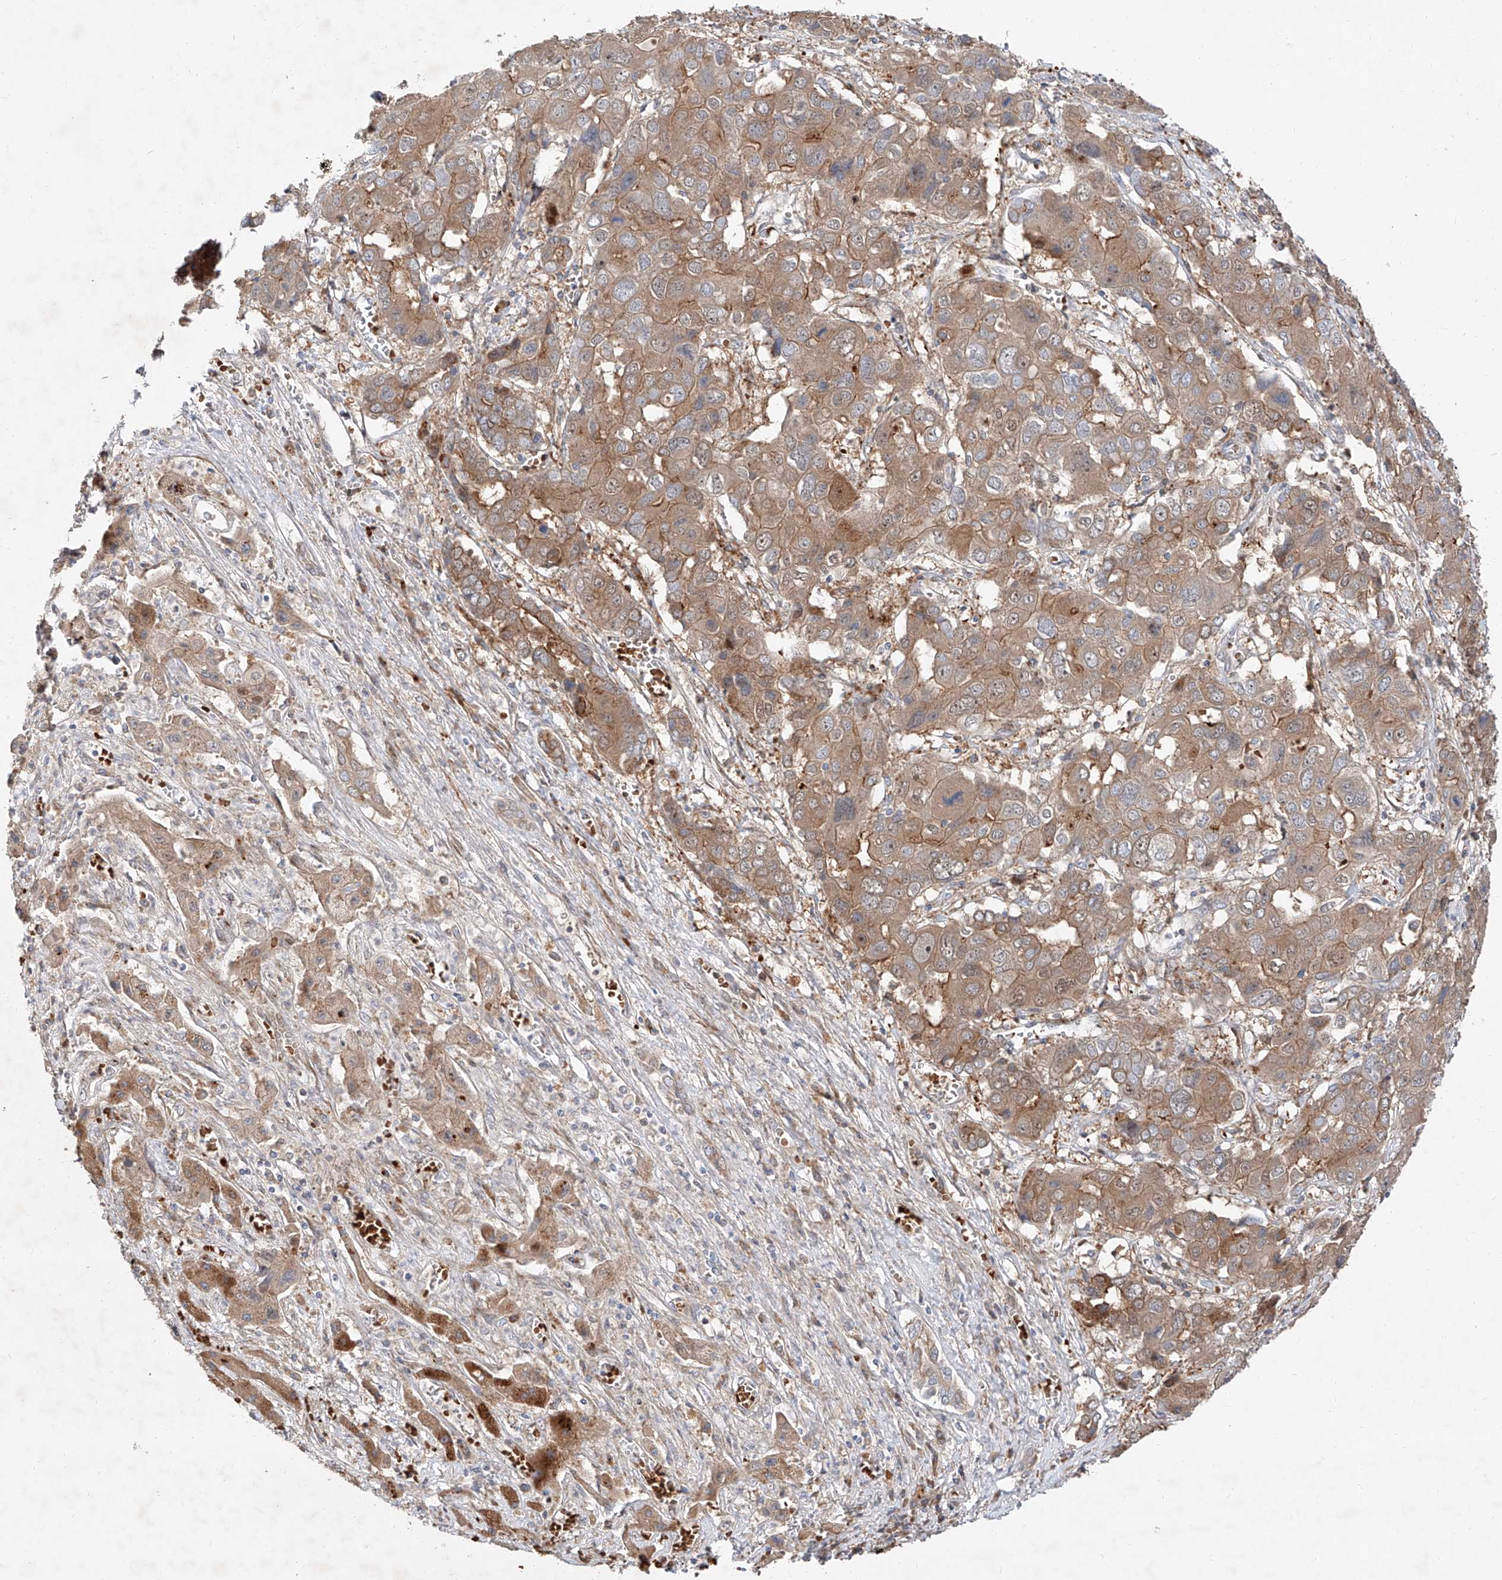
{"staining": {"intensity": "moderate", "quantity": ">75%", "location": "cytoplasmic/membranous"}, "tissue": "liver cancer", "cell_type": "Tumor cells", "image_type": "cancer", "snomed": [{"axis": "morphology", "description": "Cholangiocarcinoma"}, {"axis": "topography", "description": "Liver"}], "caption": "A photomicrograph of liver cancer (cholangiocarcinoma) stained for a protein exhibits moderate cytoplasmic/membranous brown staining in tumor cells.", "gene": "USF3", "patient": {"sex": "male", "age": 67}}